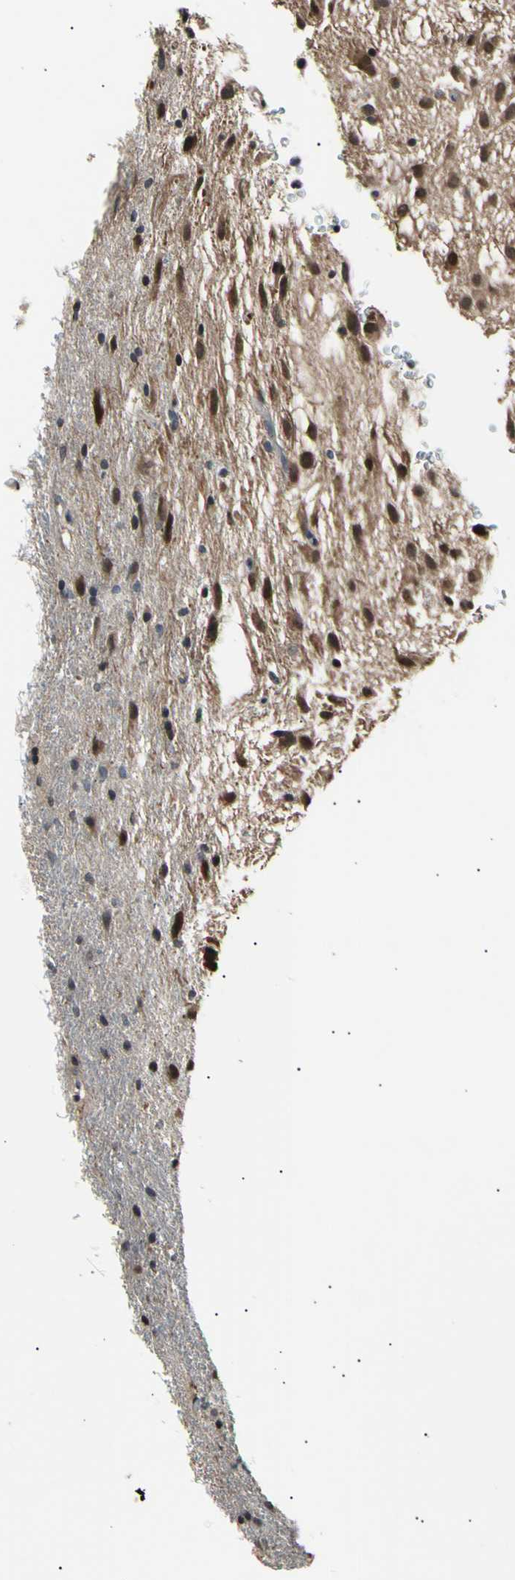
{"staining": {"intensity": "moderate", "quantity": ">75%", "location": "cytoplasmic/membranous,nuclear"}, "tissue": "glioma", "cell_type": "Tumor cells", "image_type": "cancer", "snomed": [{"axis": "morphology", "description": "Glioma, malignant, Low grade"}, {"axis": "topography", "description": "Brain"}], "caption": "IHC histopathology image of malignant glioma (low-grade) stained for a protein (brown), which exhibits medium levels of moderate cytoplasmic/membranous and nuclear positivity in about >75% of tumor cells.", "gene": "AK1", "patient": {"sex": "male", "age": 77}}